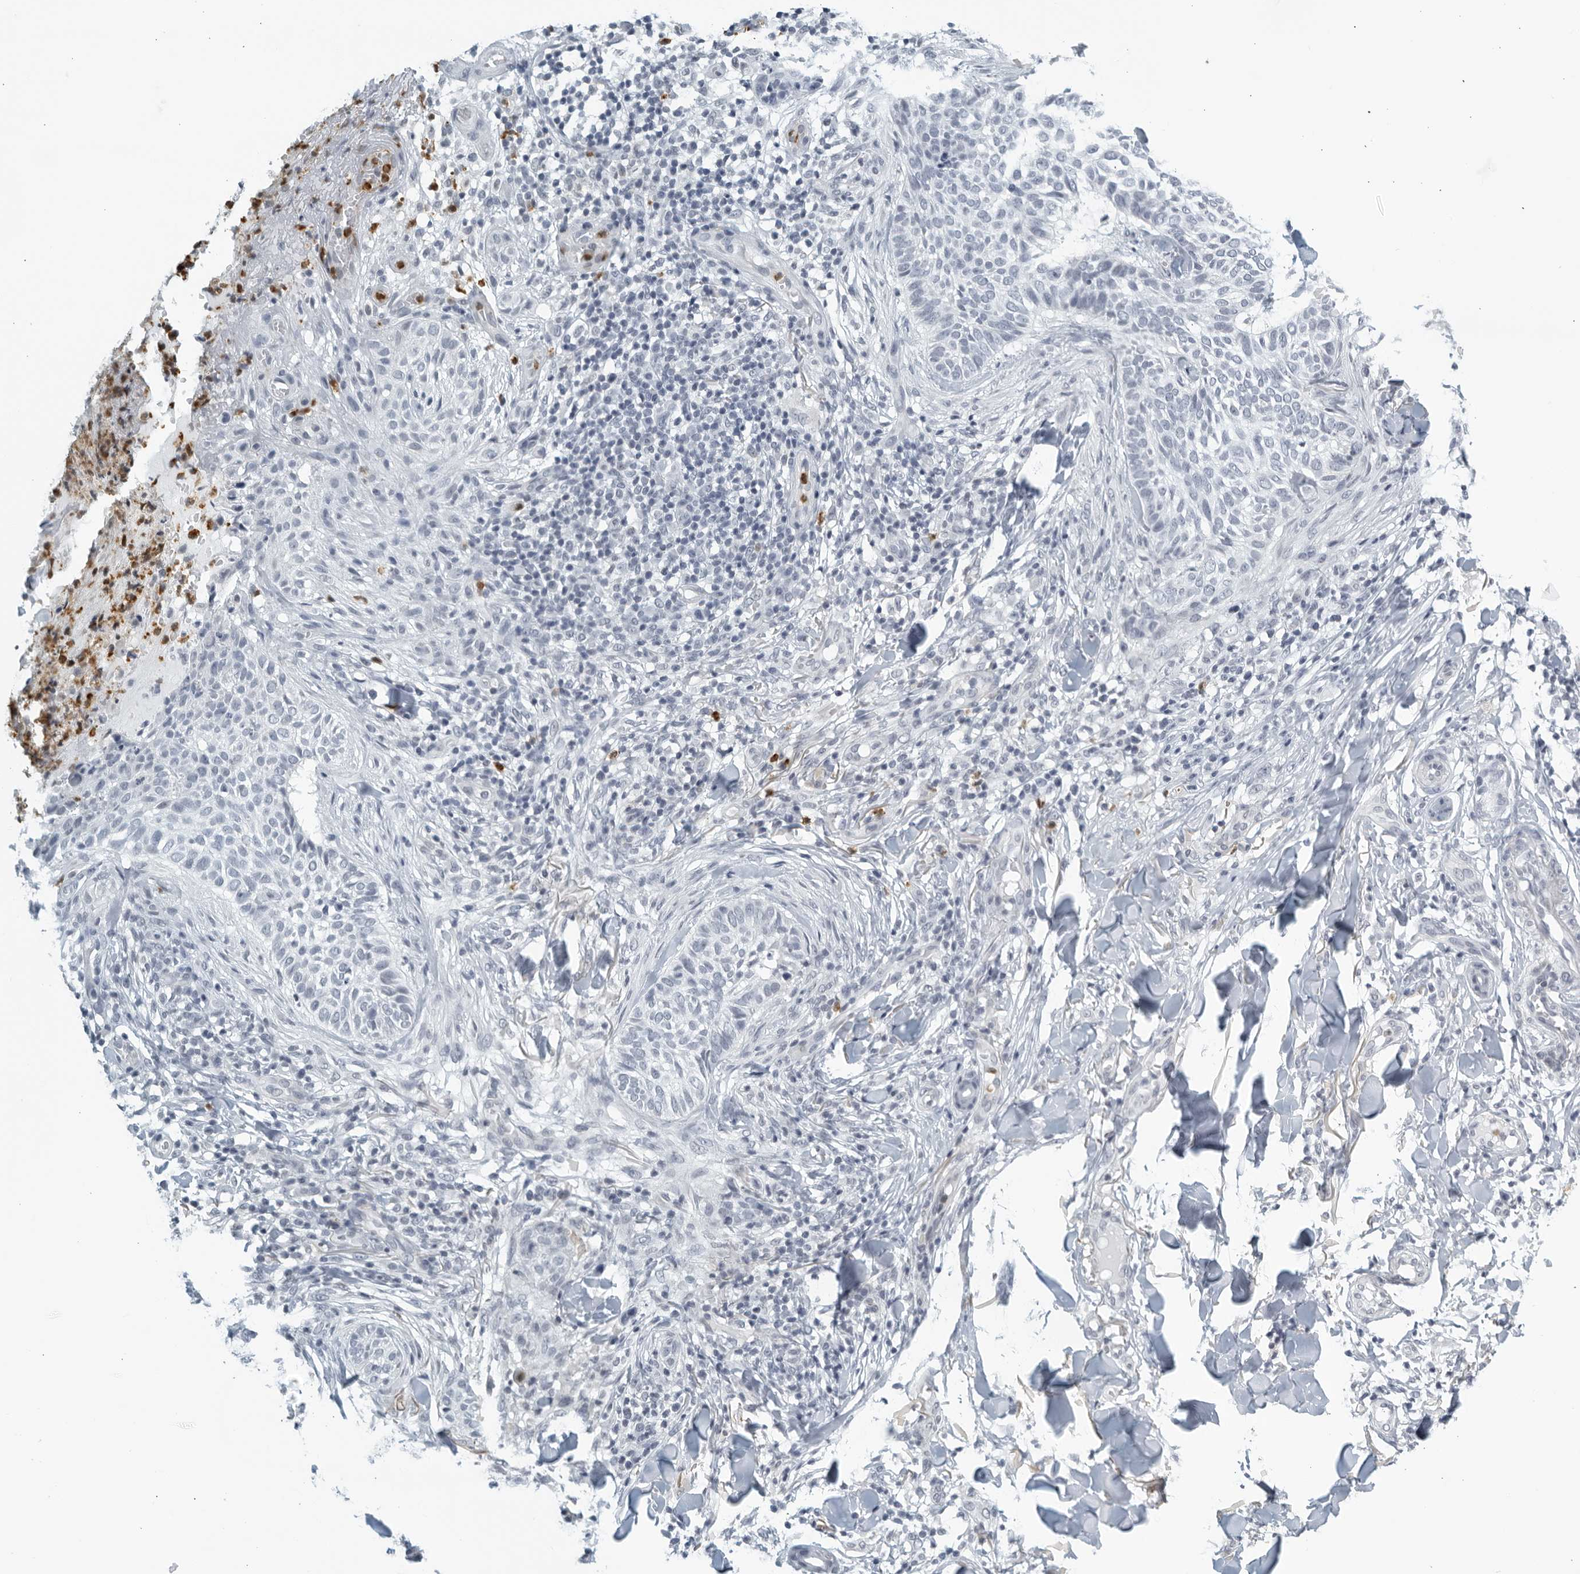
{"staining": {"intensity": "negative", "quantity": "none", "location": "none"}, "tissue": "skin cancer", "cell_type": "Tumor cells", "image_type": "cancer", "snomed": [{"axis": "morphology", "description": "Normal tissue, NOS"}, {"axis": "morphology", "description": "Basal cell carcinoma"}, {"axis": "topography", "description": "Skin"}], "caption": "High power microscopy histopathology image of an immunohistochemistry photomicrograph of skin basal cell carcinoma, revealing no significant expression in tumor cells. The staining is performed using DAB brown chromogen with nuclei counter-stained in using hematoxylin.", "gene": "KLK7", "patient": {"sex": "male", "age": 67}}